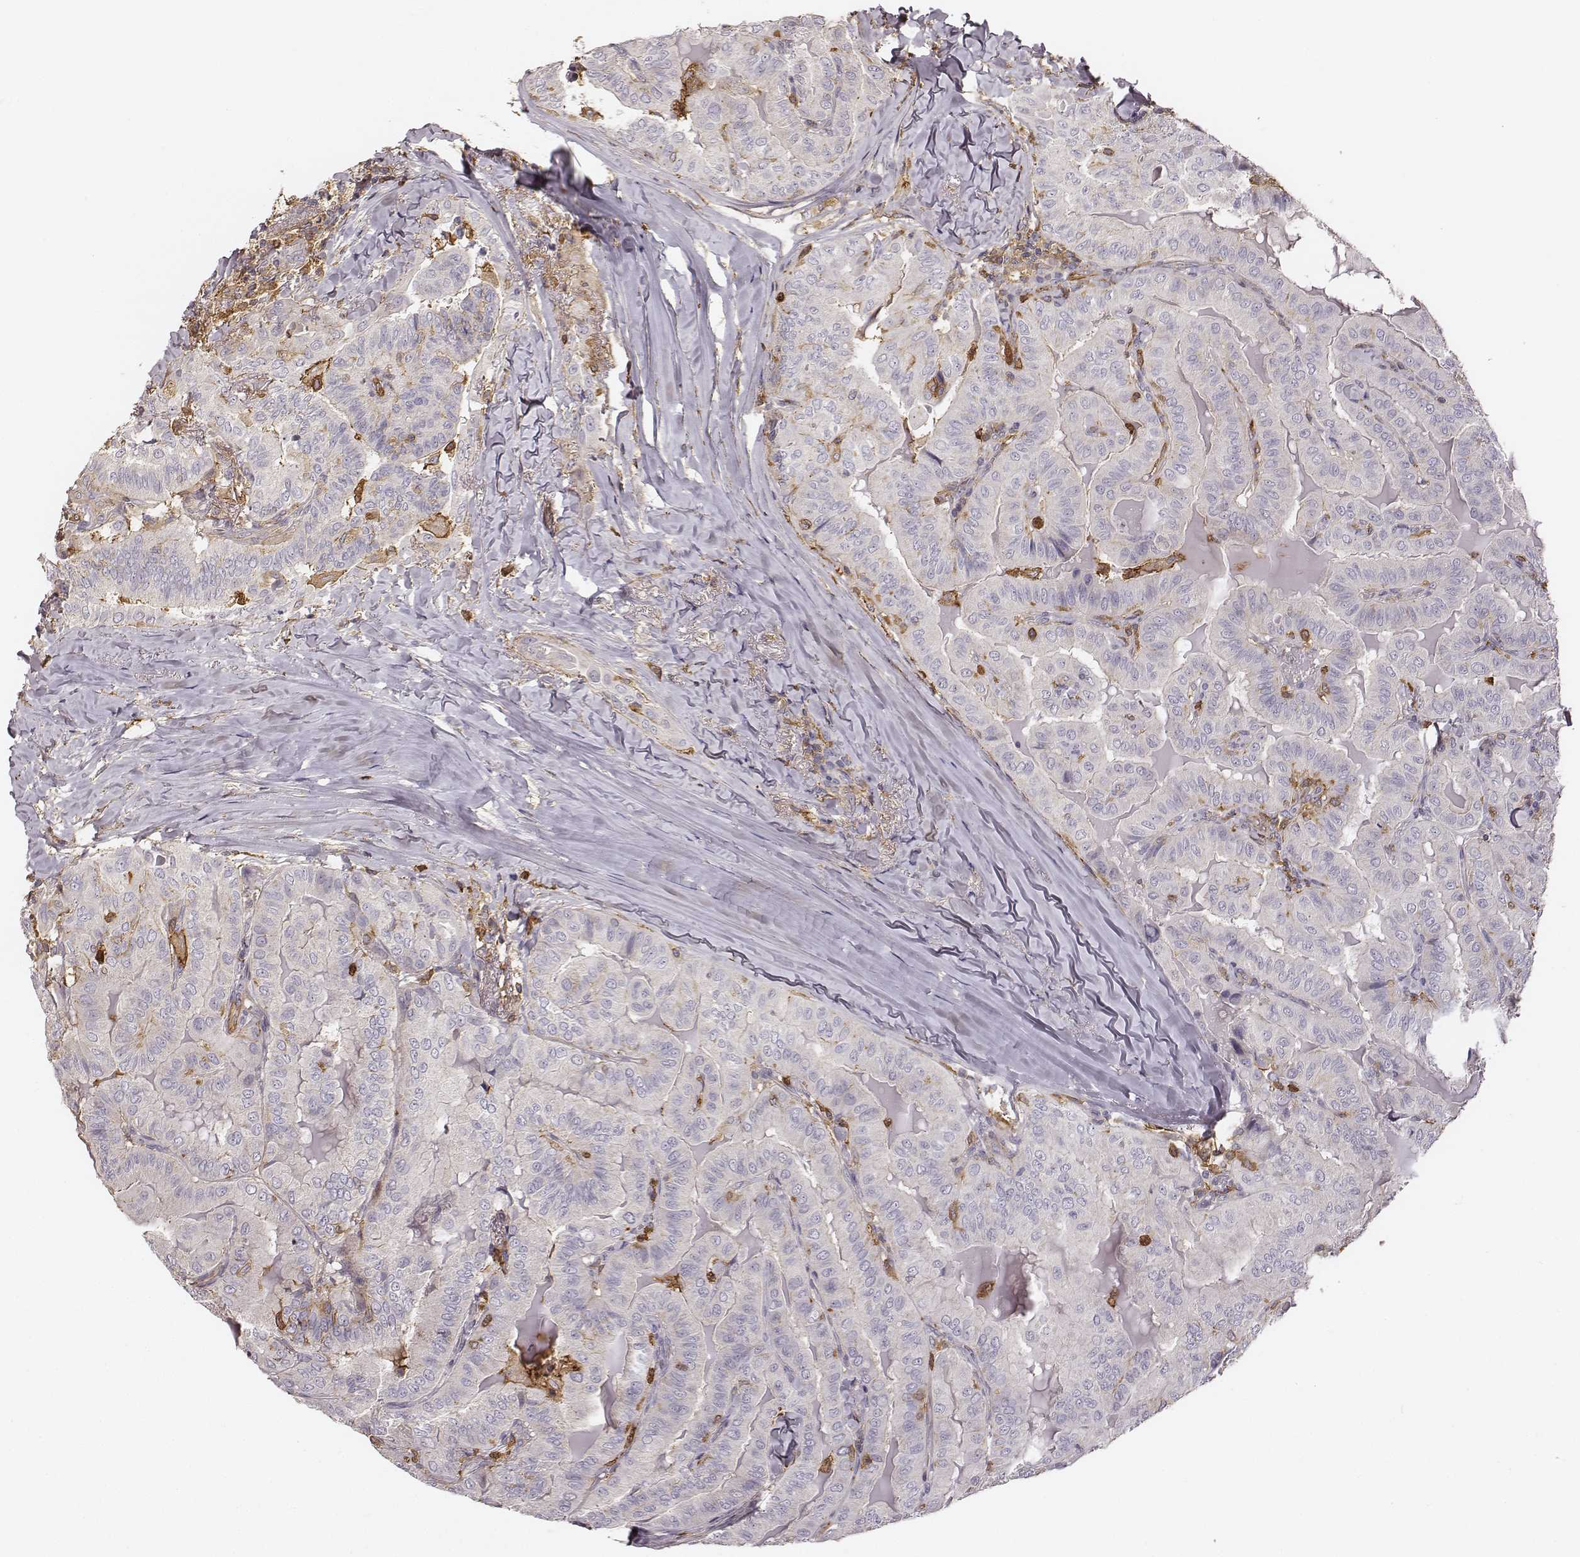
{"staining": {"intensity": "negative", "quantity": "none", "location": "none"}, "tissue": "thyroid cancer", "cell_type": "Tumor cells", "image_type": "cancer", "snomed": [{"axis": "morphology", "description": "Papillary adenocarcinoma, NOS"}, {"axis": "topography", "description": "Thyroid gland"}], "caption": "Immunohistochemistry image of thyroid papillary adenocarcinoma stained for a protein (brown), which exhibits no positivity in tumor cells.", "gene": "ZYX", "patient": {"sex": "female", "age": 68}}